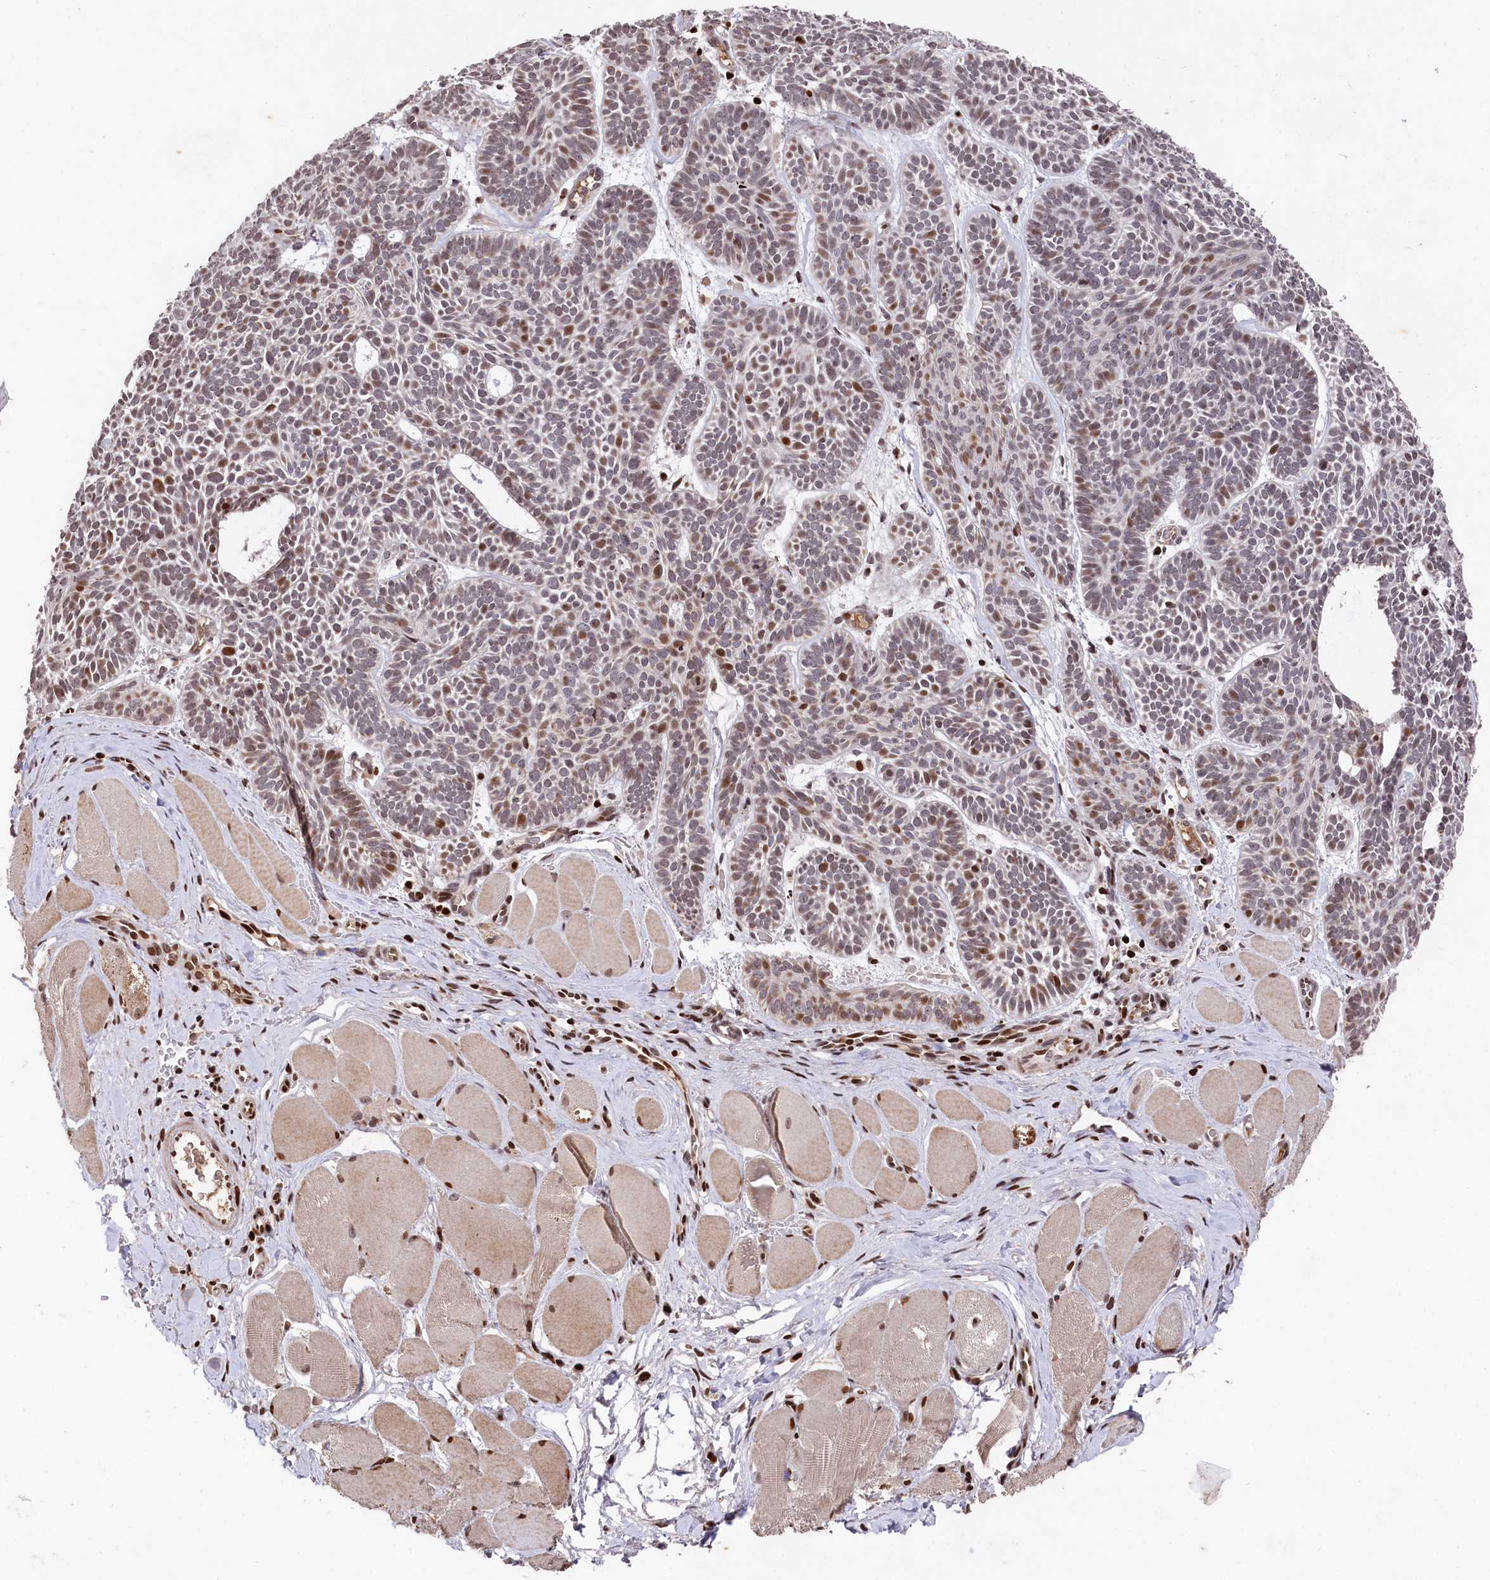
{"staining": {"intensity": "moderate", "quantity": "<25%", "location": "nuclear"}, "tissue": "skin cancer", "cell_type": "Tumor cells", "image_type": "cancer", "snomed": [{"axis": "morphology", "description": "Basal cell carcinoma"}, {"axis": "topography", "description": "Skin"}], "caption": "An immunohistochemistry (IHC) image of neoplastic tissue is shown. Protein staining in brown labels moderate nuclear positivity in skin basal cell carcinoma within tumor cells. Using DAB (3,3'-diaminobenzidine) (brown) and hematoxylin (blue) stains, captured at high magnification using brightfield microscopy.", "gene": "MCF2L2", "patient": {"sex": "male", "age": 85}}